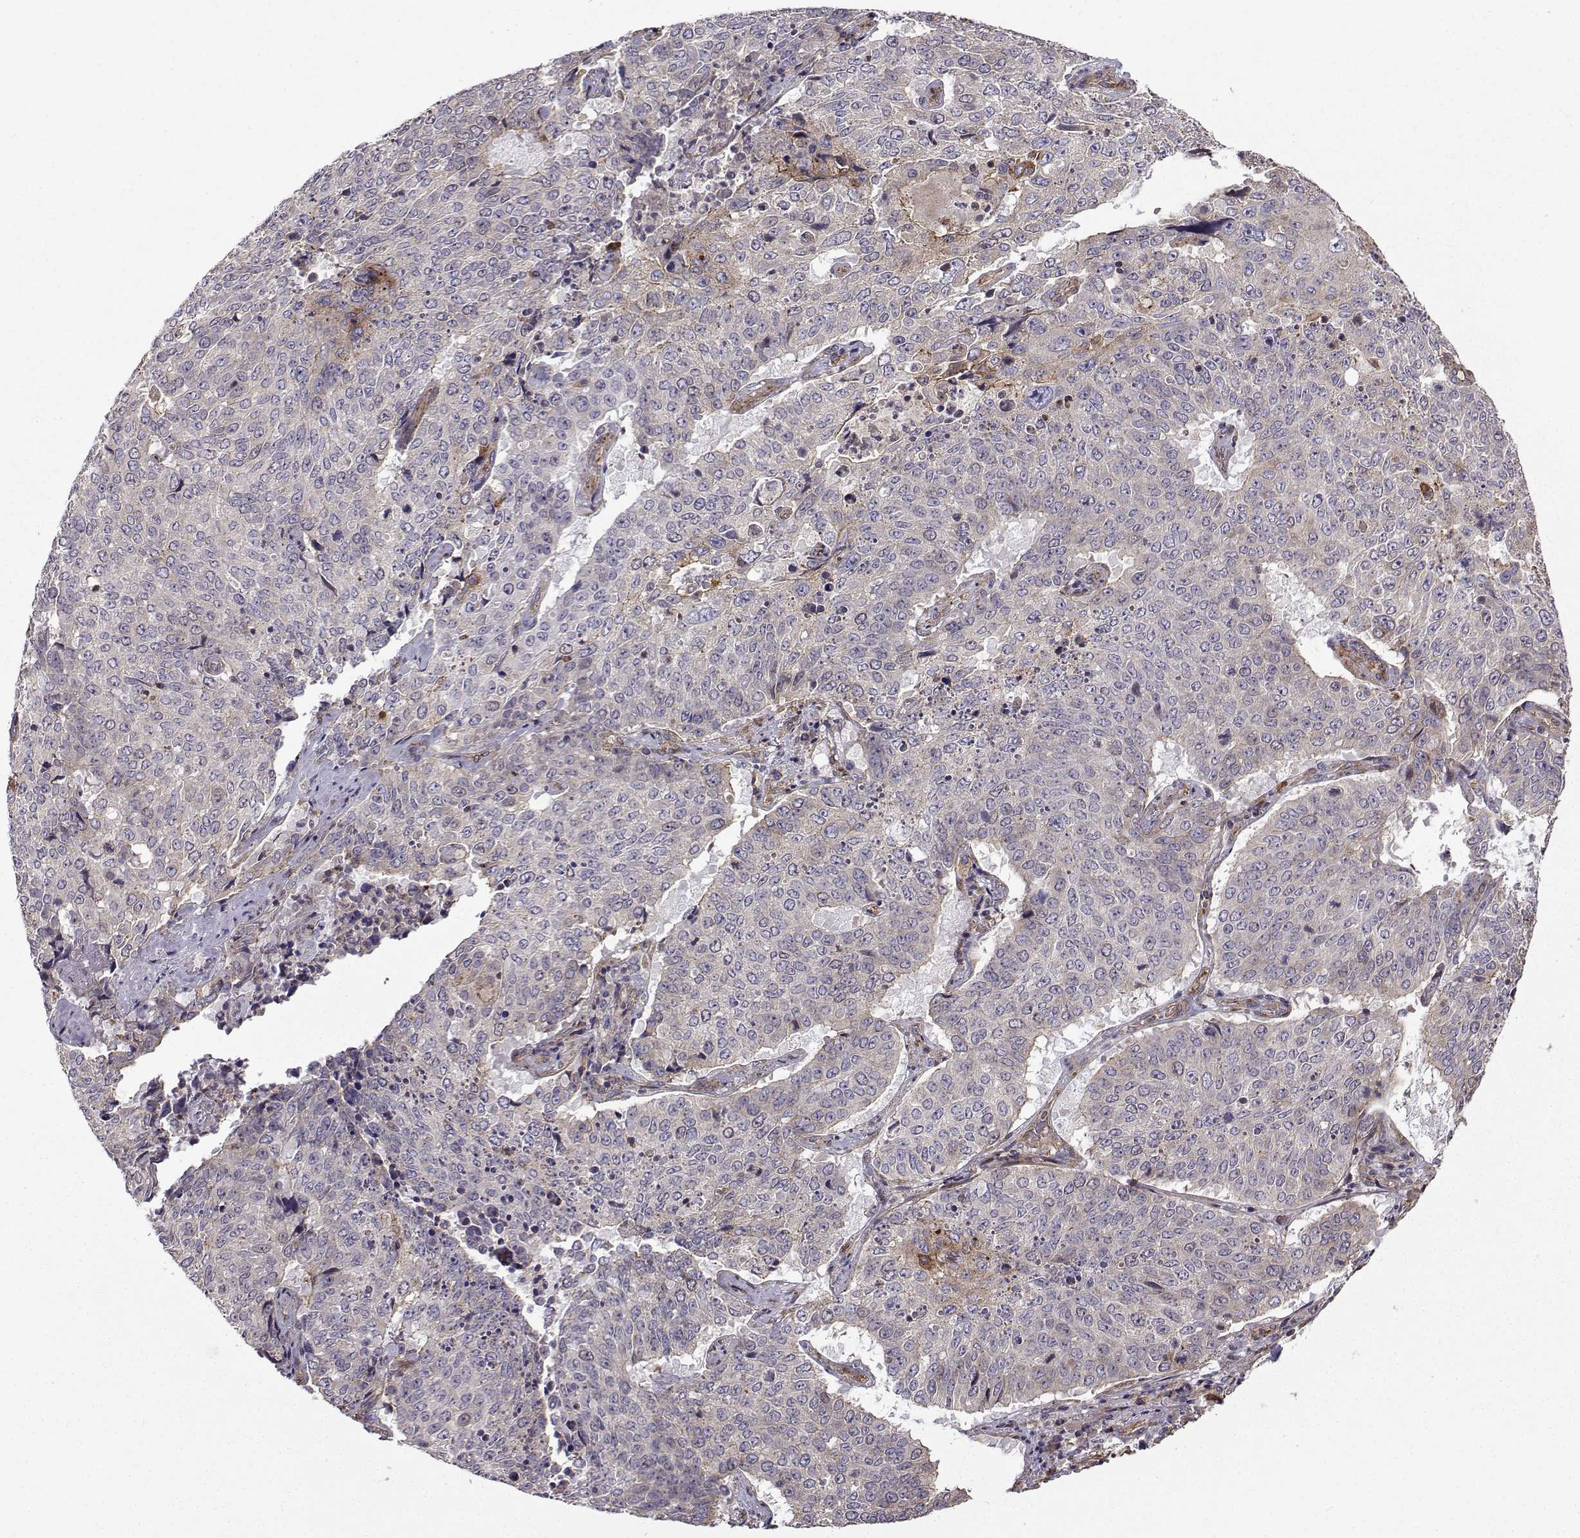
{"staining": {"intensity": "weak", "quantity": "<25%", "location": "cytoplasmic/membranous"}, "tissue": "lung cancer", "cell_type": "Tumor cells", "image_type": "cancer", "snomed": [{"axis": "morphology", "description": "Normal tissue, NOS"}, {"axis": "morphology", "description": "Squamous cell carcinoma, NOS"}, {"axis": "topography", "description": "Bronchus"}, {"axis": "topography", "description": "Lung"}], "caption": "High magnification brightfield microscopy of lung cancer (squamous cell carcinoma) stained with DAB (brown) and counterstained with hematoxylin (blue): tumor cells show no significant expression.", "gene": "ITGB8", "patient": {"sex": "male", "age": 64}}